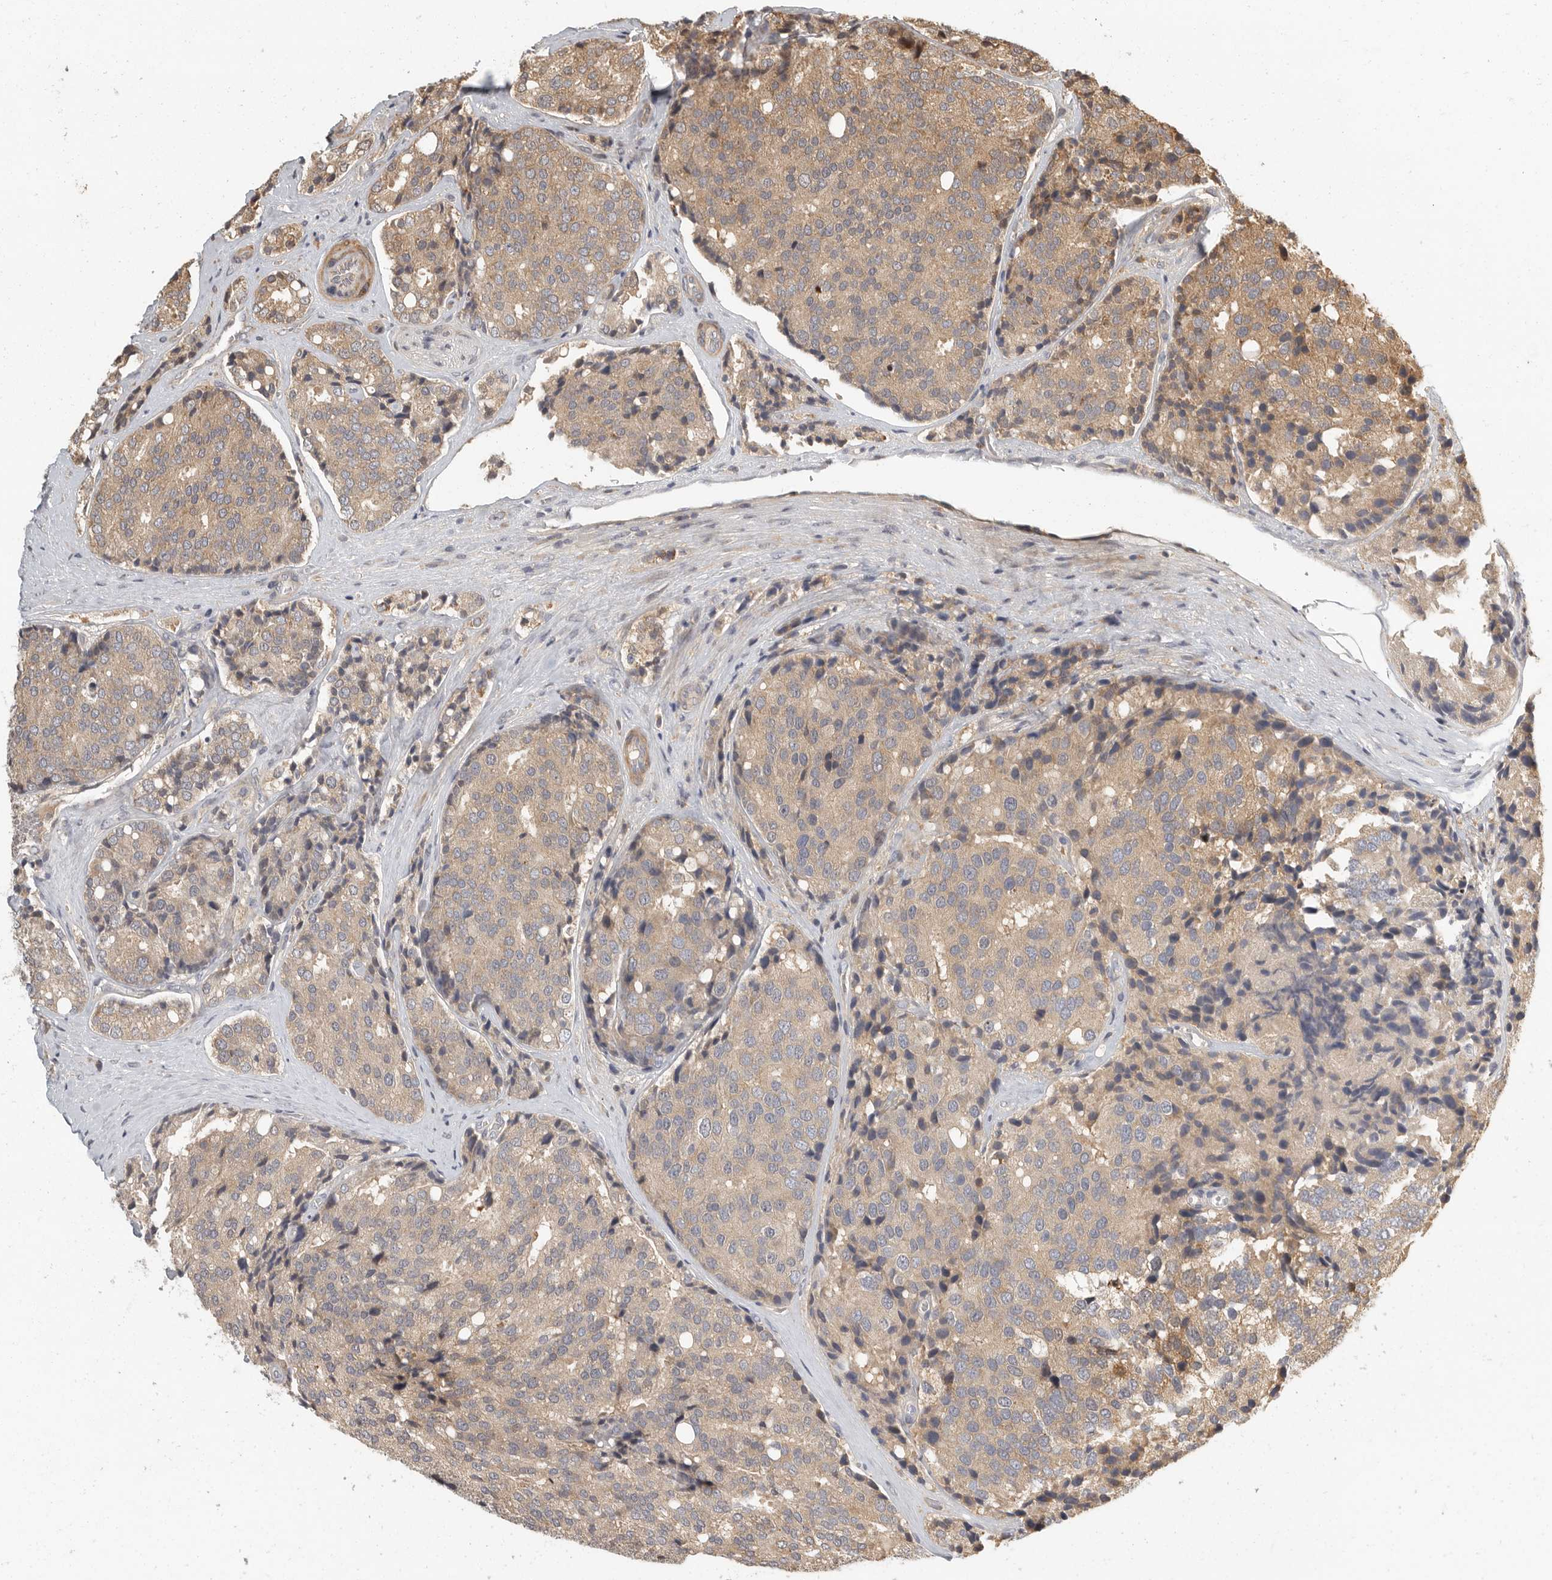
{"staining": {"intensity": "weak", "quantity": ">75%", "location": "cytoplasmic/membranous"}, "tissue": "prostate cancer", "cell_type": "Tumor cells", "image_type": "cancer", "snomed": [{"axis": "morphology", "description": "Adenocarcinoma, High grade"}, {"axis": "topography", "description": "Prostate"}], "caption": "This photomicrograph displays IHC staining of prostate cancer (high-grade adenocarcinoma), with low weak cytoplasmic/membranous expression in approximately >75% of tumor cells.", "gene": "SWT1", "patient": {"sex": "male", "age": 50}}